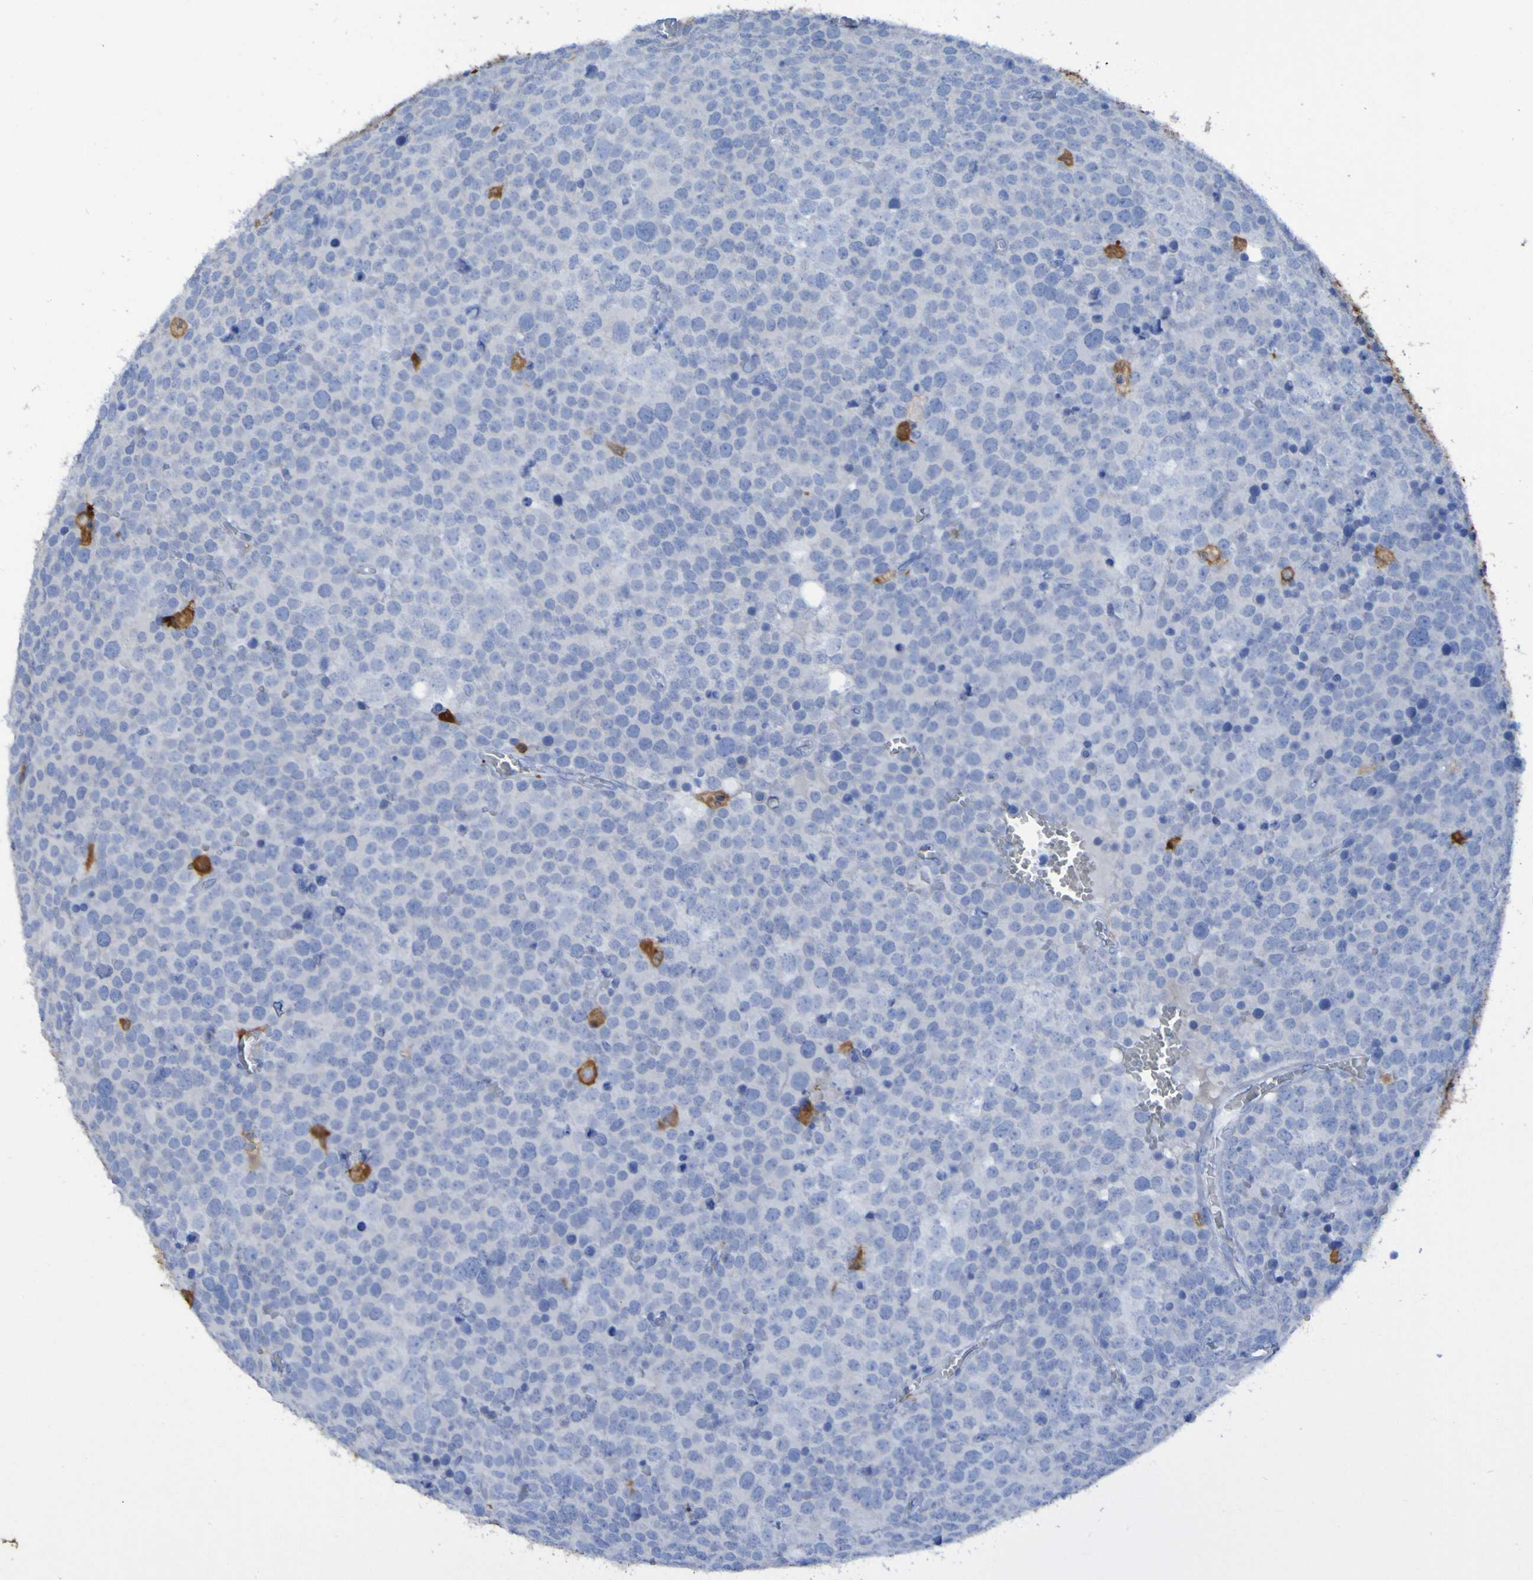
{"staining": {"intensity": "negative", "quantity": "none", "location": "none"}, "tissue": "testis cancer", "cell_type": "Tumor cells", "image_type": "cancer", "snomed": [{"axis": "morphology", "description": "Seminoma, NOS"}, {"axis": "topography", "description": "Testis"}], "caption": "Immunohistochemistry histopathology image of testis cancer (seminoma) stained for a protein (brown), which demonstrates no expression in tumor cells.", "gene": "MPPE1", "patient": {"sex": "male", "age": 71}}